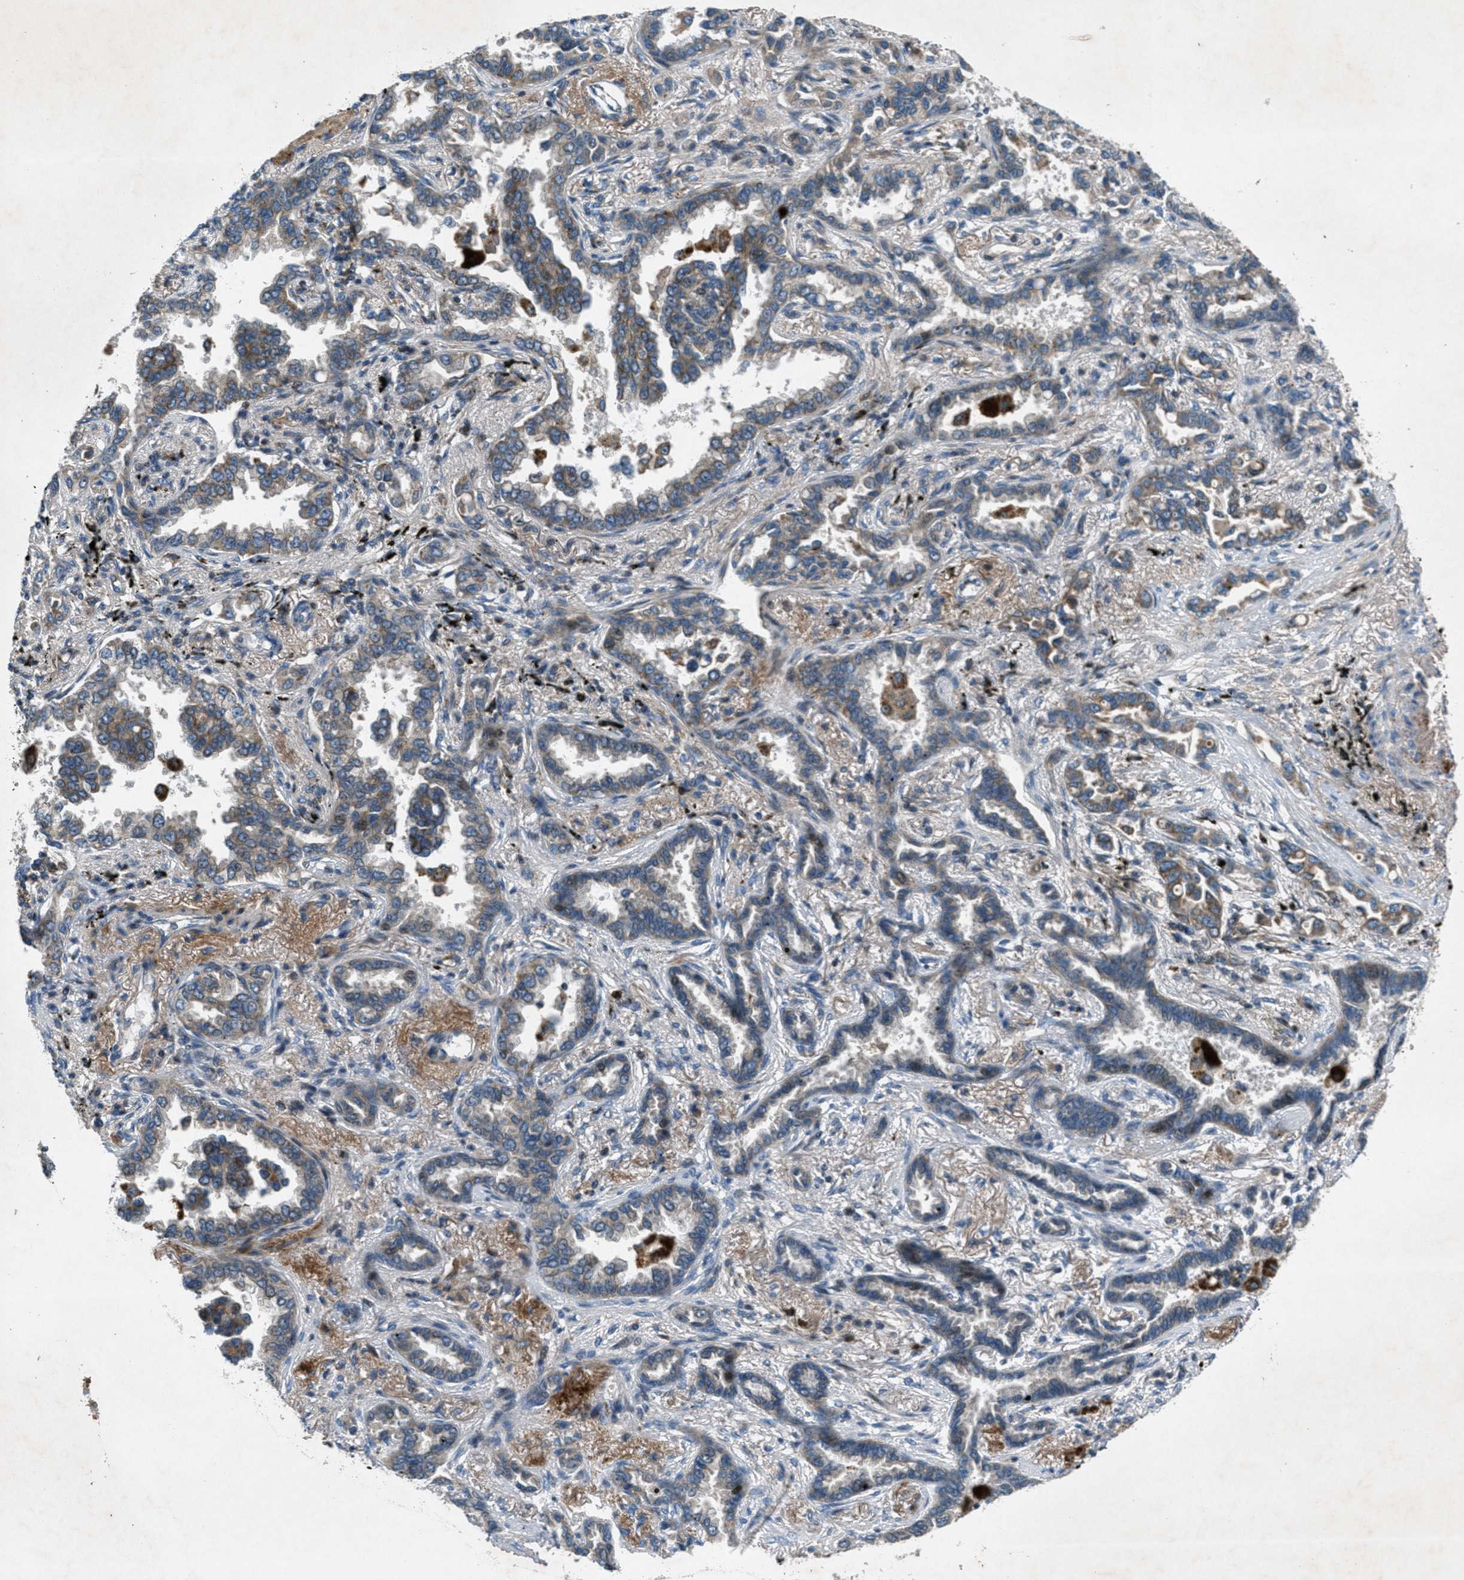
{"staining": {"intensity": "moderate", "quantity": ">75%", "location": "cytoplasmic/membranous"}, "tissue": "lung cancer", "cell_type": "Tumor cells", "image_type": "cancer", "snomed": [{"axis": "morphology", "description": "Normal tissue, NOS"}, {"axis": "morphology", "description": "Adenocarcinoma, NOS"}, {"axis": "topography", "description": "Lung"}], "caption": "Lung cancer tissue reveals moderate cytoplasmic/membranous staining in approximately >75% of tumor cells, visualized by immunohistochemistry. (DAB IHC, brown staining for protein, blue staining for nuclei).", "gene": "CLEC2D", "patient": {"sex": "male", "age": 59}}